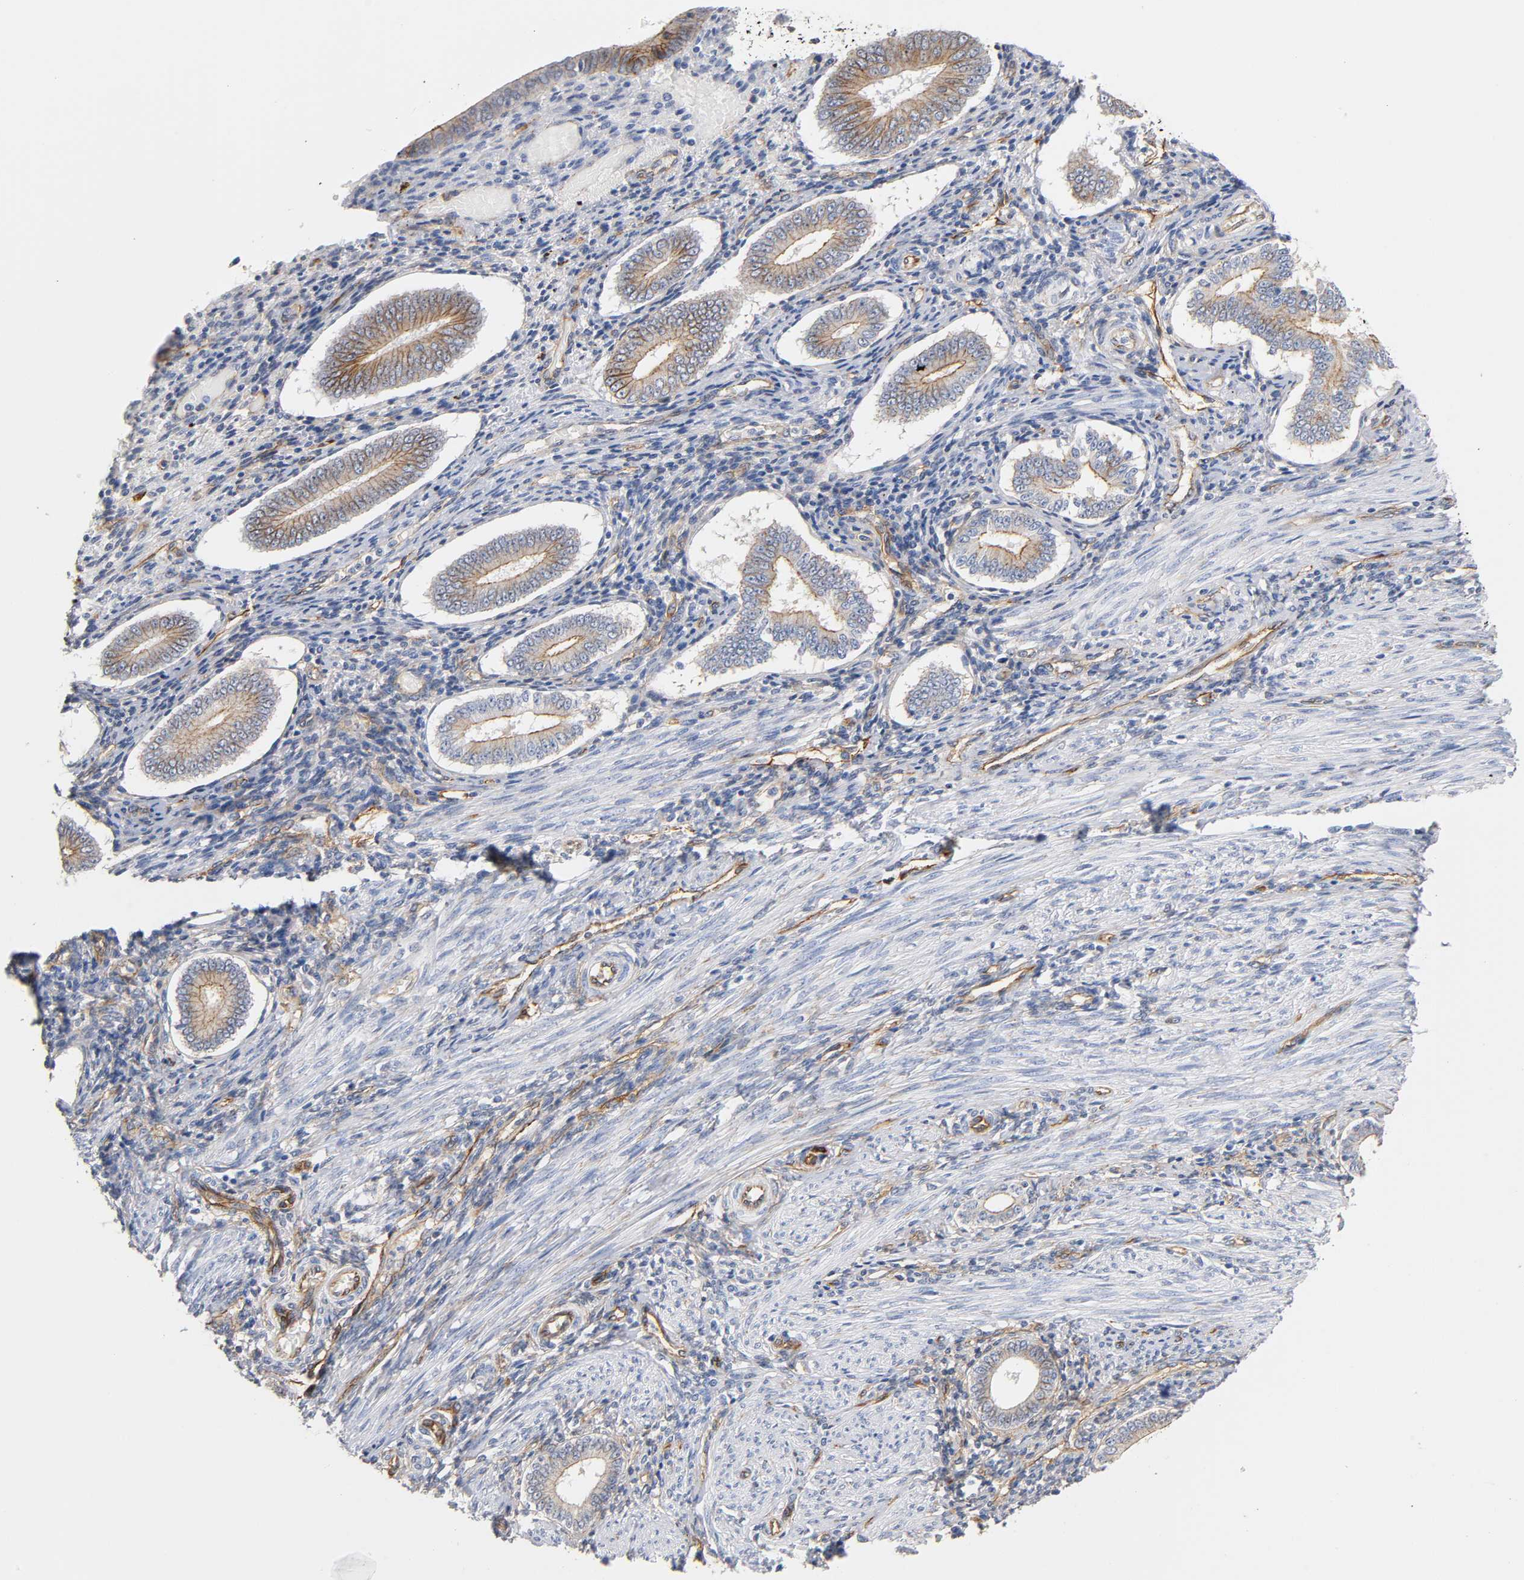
{"staining": {"intensity": "weak", "quantity": "25%-75%", "location": "cytoplasmic/membranous"}, "tissue": "endometrium", "cell_type": "Cells in endometrial stroma", "image_type": "normal", "snomed": [{"axis": "morphology", "description": "Normal tissue, NOS"}, {"axis": "topography", "description": "Endometrium"}], "caption": "DAB immunohistochemical staining of unremarkable endometrium shows weak cytoplasmic/membranous protein positivity in about 25%-75% of cells in endometrial stroma. (Brightfield microscopy of DAB IHC at high magnification).", "gene": "SPTAN1", "patient": {"sex": "female", "age": 42}}